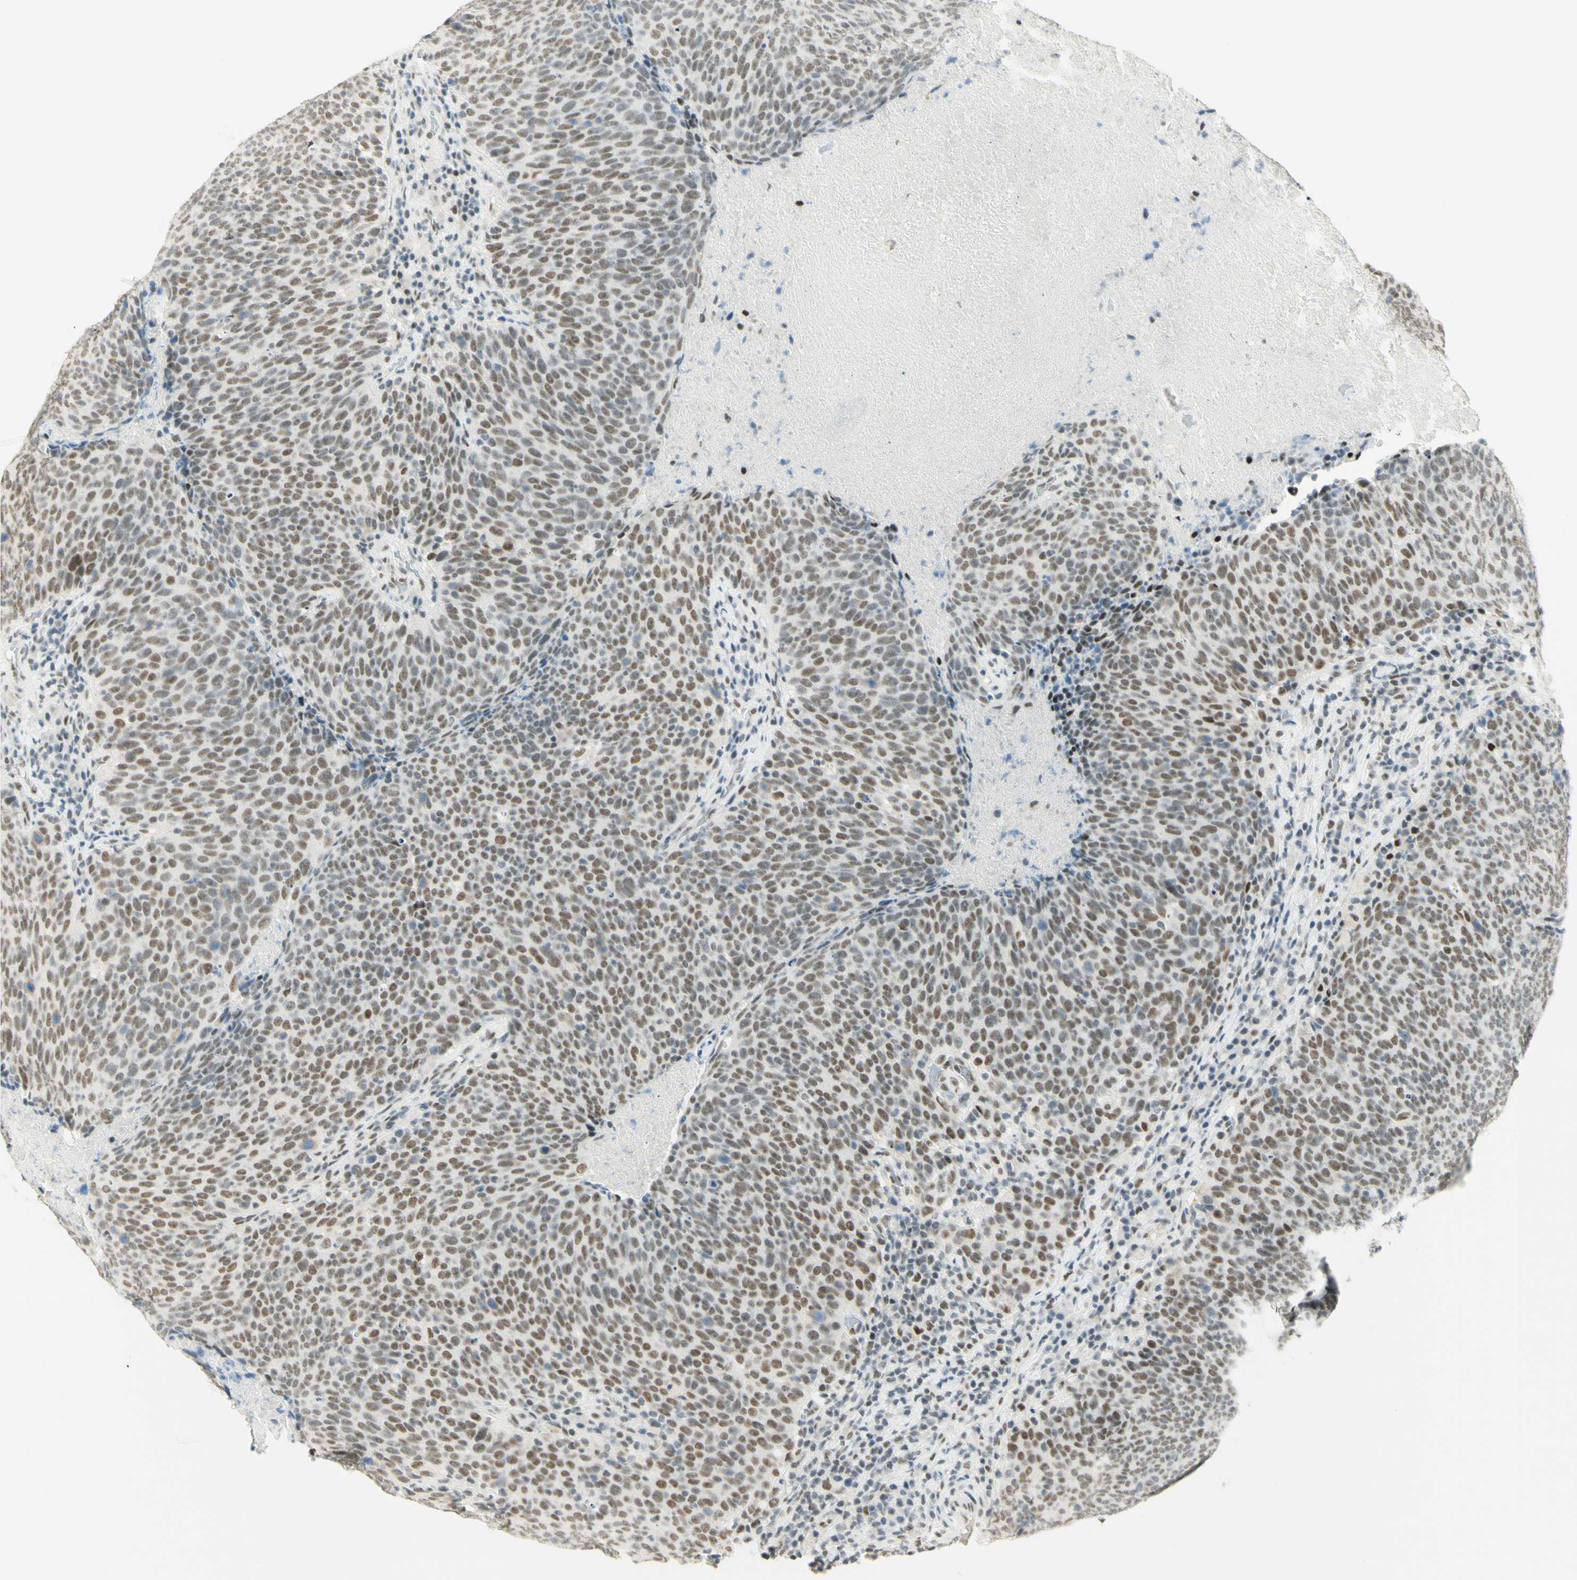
{"staining": {"intensity": "weak", "quantity": ">75%", "location": "nuclear"}, "tissue": "head and neck cancer", "cell_type": "Tumor cells", "image_type": "cancer", "snomed": [{"axis": "morphology", "description": "Squamous cell carcinoma, NOS"}, {"axis": "morphology", "description": "Squamous cell carcinoma, metastatic, NOS"}, {"axis": "topography", "description": "Lymph node"}, {"axis": "topography", "description": "Head-Neck"}], "caption": "IHC of squamous cell carcinoma (head and neck) shows low levels of weak nuclear expression in about >75% of tumor cells. Nuclei are stained in blue.", "gene": "PMS2", "patient": {"sex": "male", "age": 62}}